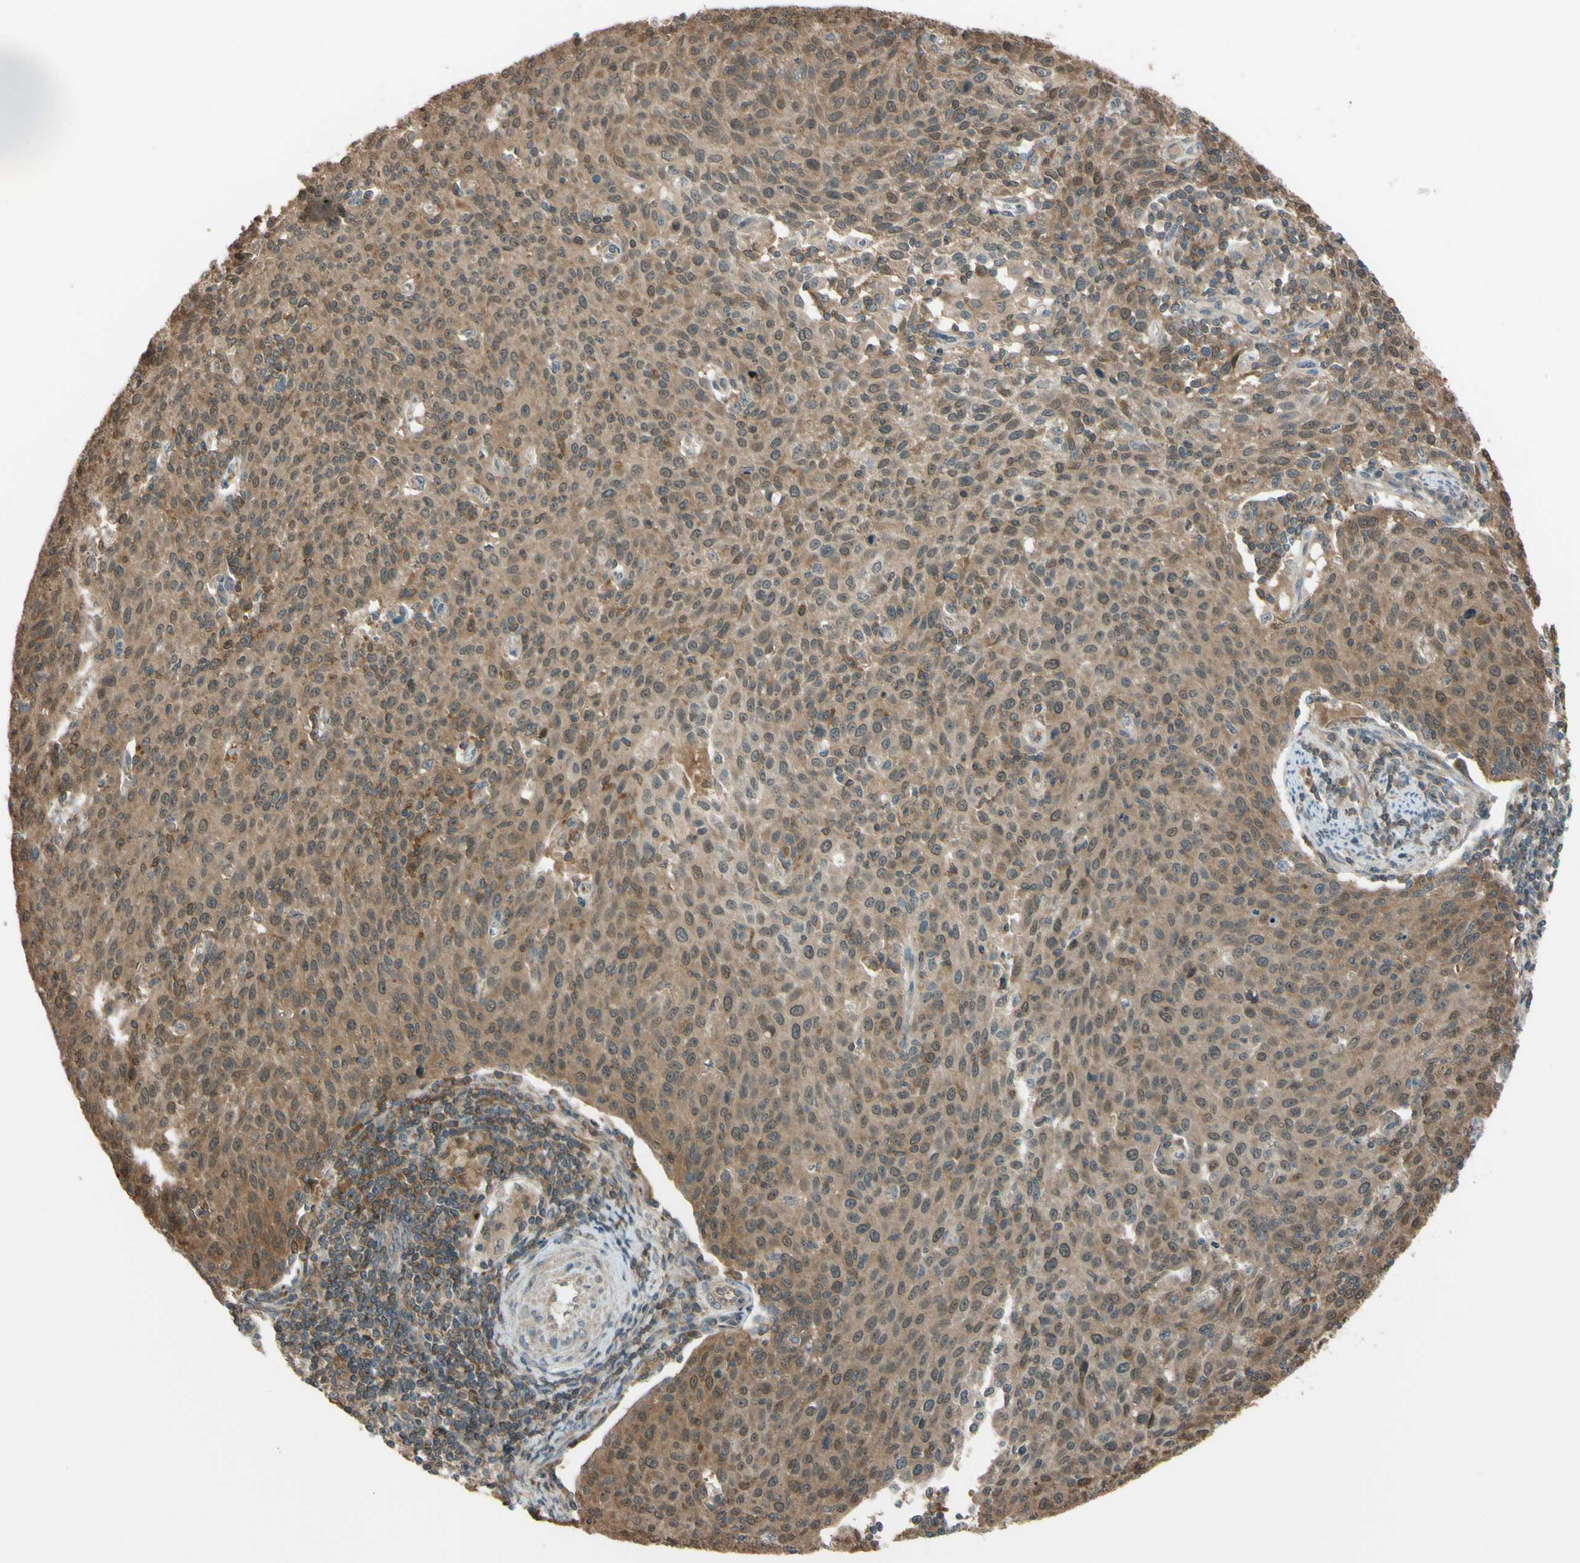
{"staining": {"intensity": "moderate", "quantity": ">75%", "location": "cytoplasmic/membranous,nuclear"}, "tissue": "cervical cancer", "cell_type": "Tumor cells", "image_type": "cancer", "snomed": [{"axis": "morphology", "description": "Squamous cell carcinoma, NOS"}, {"axis": "topography", "description": "Cervix"}], "caption": "High-magnification brightfield microscopy of cervical squamous cell carcinoma stained with DAB (3,3'-diaminobenzidine) (brown) and counterstained with hematoxylin (blue). tumor cells exhibit moderate cytoplasmic/membranous and nuclear staining is appreciated in approximately>75% of cells.", "gene": "FLII", "patient": {"sex": "female", "age": 38}}